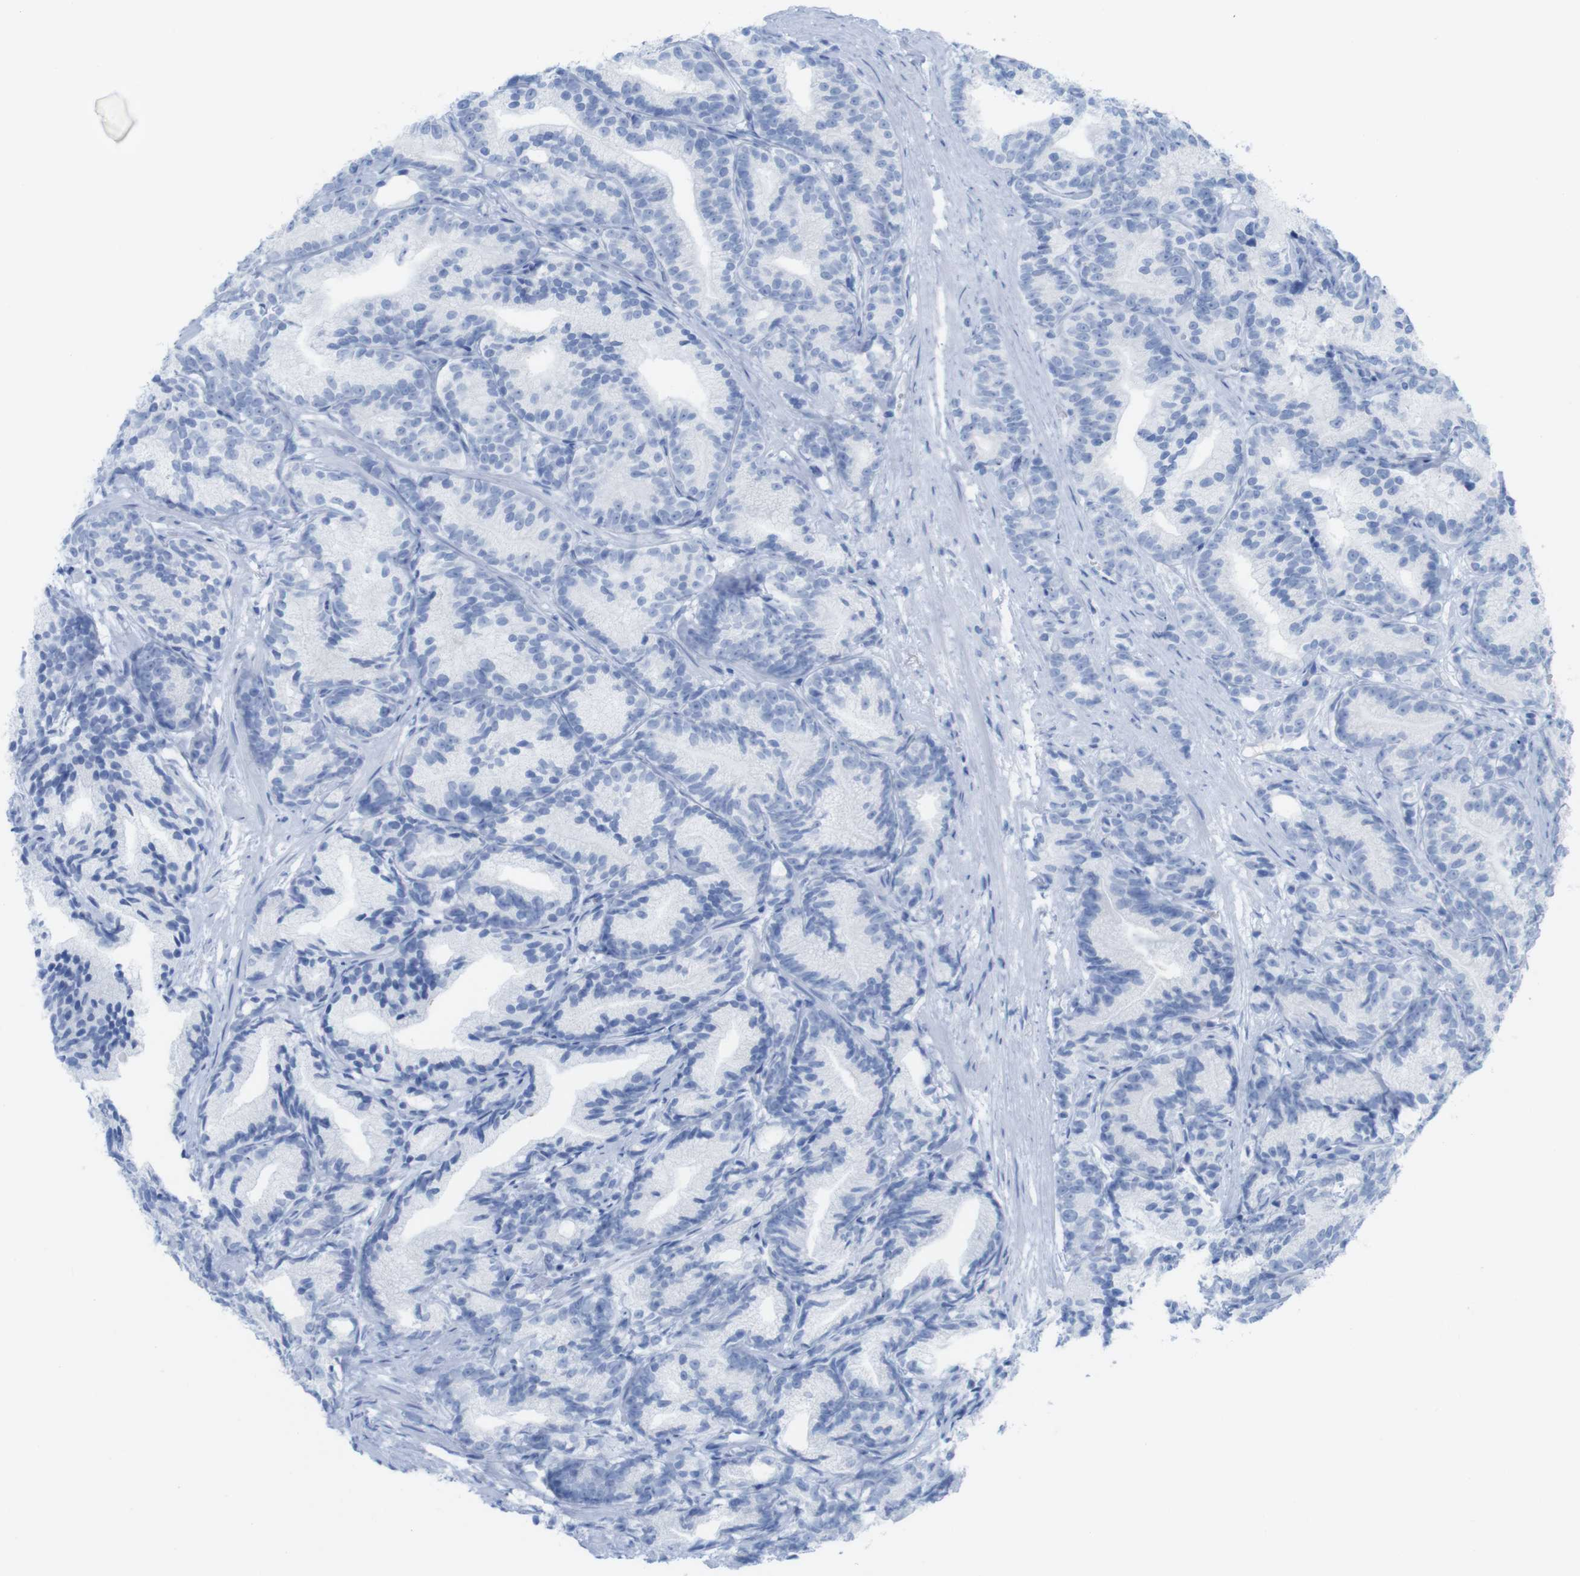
{"staining": {"intensity": "negative", "quantity": "none", "location": "none"}, "tissue": "prostate cancer", "cell_type": "Tumor cells", "image_type": "cancer", "snomed": [{"axis": "morphology", "description": "Adenocarcinoma, Low grade"}, {"axis": "topography", "description": "Prostate"}], "caption": "Tumor cells show no significant staining in prostate cancer (low-grade adenocarcinoma).", "gene": "MYH7", "patient": {"sex": "male", "age": 89}}